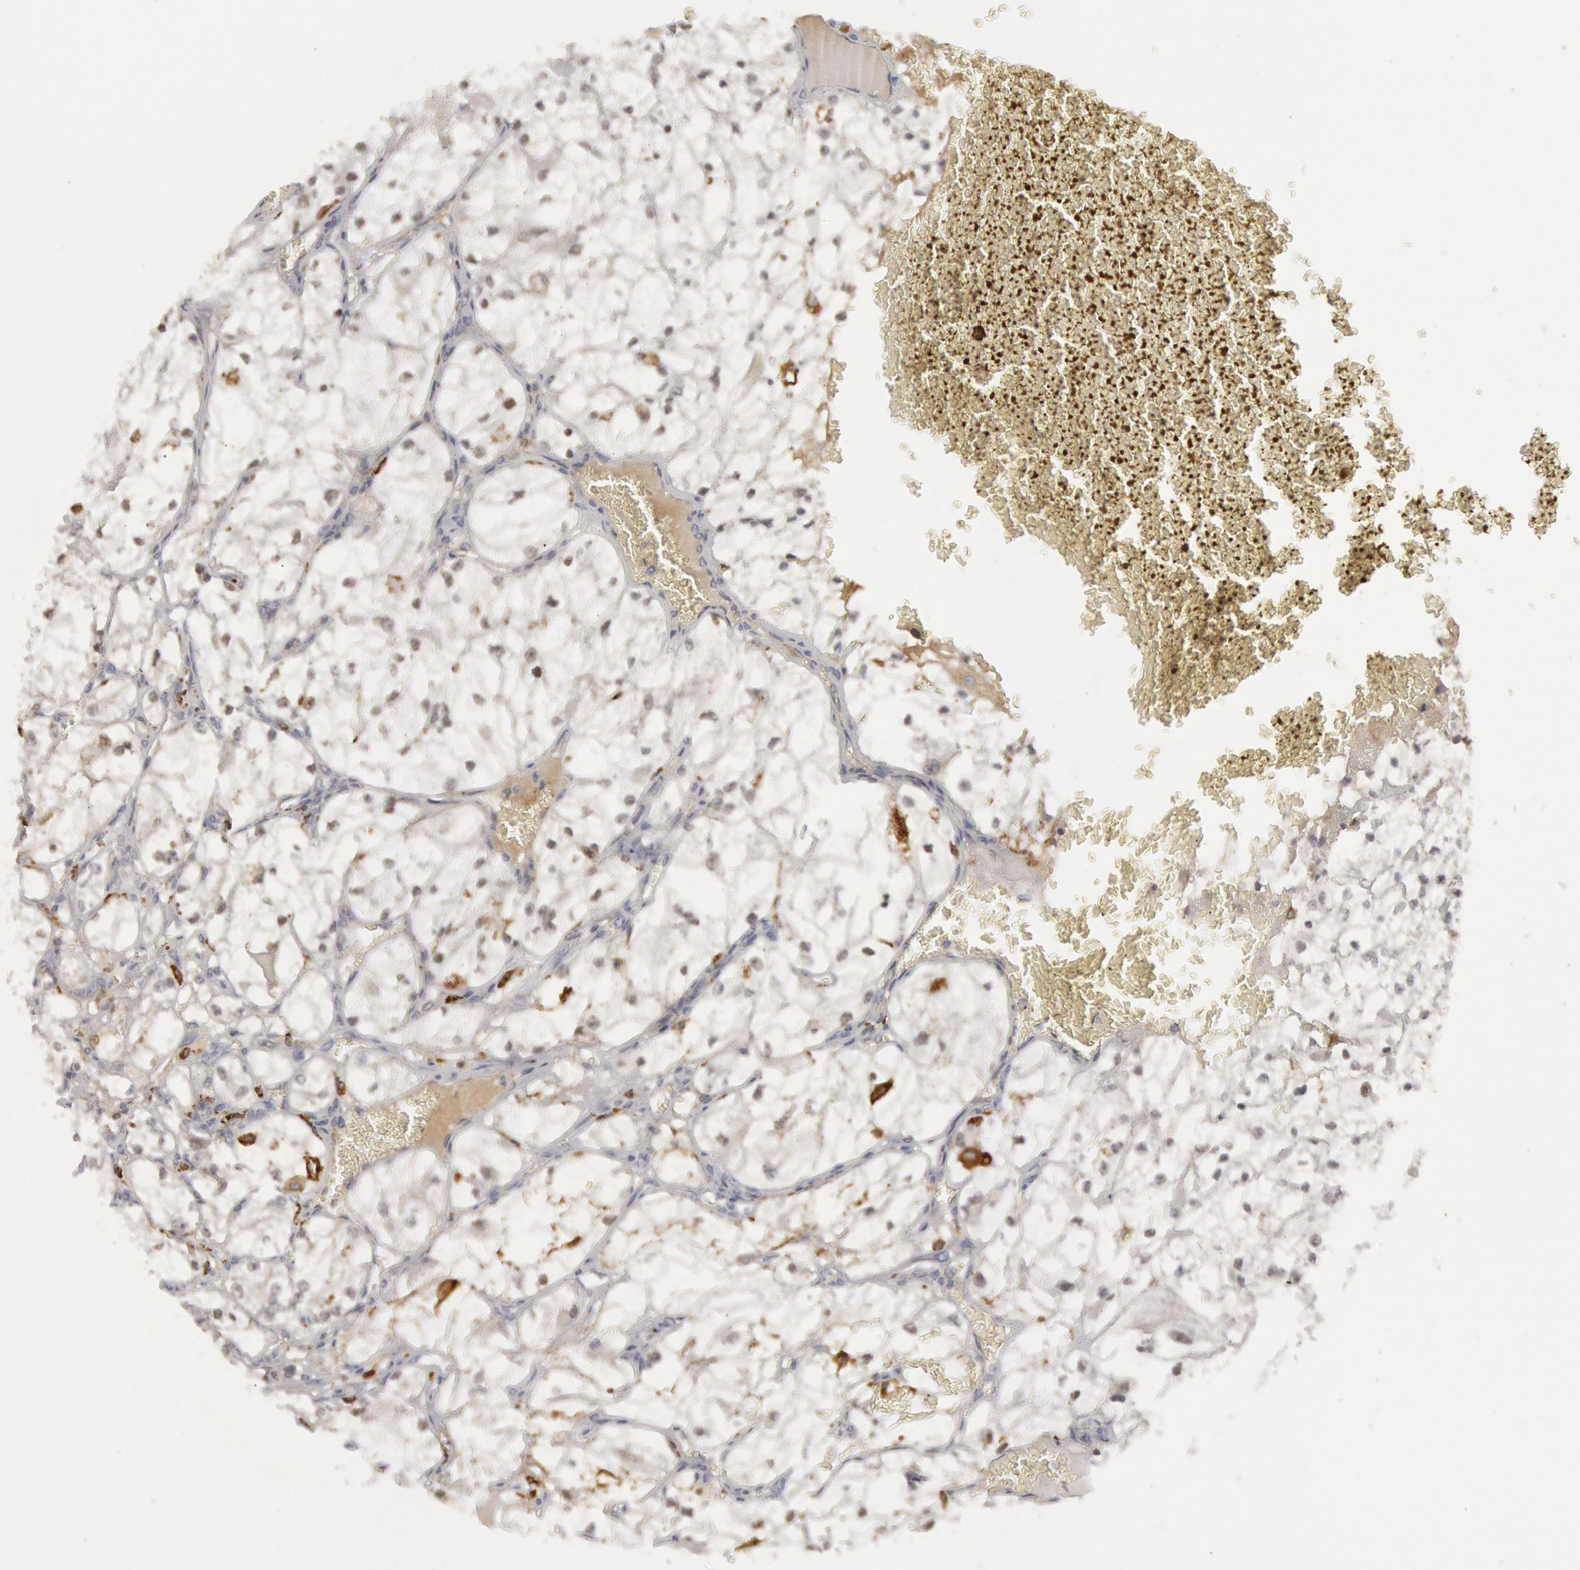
{"staining": {"intensity": "weak", "quantity": "<25%", "location": "cytoplasmic/membranous"}, "tissue": "renal cancer", "cell_type": "Tumor cells", "image_type": "cancer", "snomed": [{"axis": "morphology", "description": "Adenocarcinoma, NOS"}, {"axis": "topography", "description": "Kidney"}], "caption": "Tumor cells show no significant protein staining in renal cancer (adenocarcinoma).", "gene": "C1QC", "patient": {"sex": "male", "age": 61}}